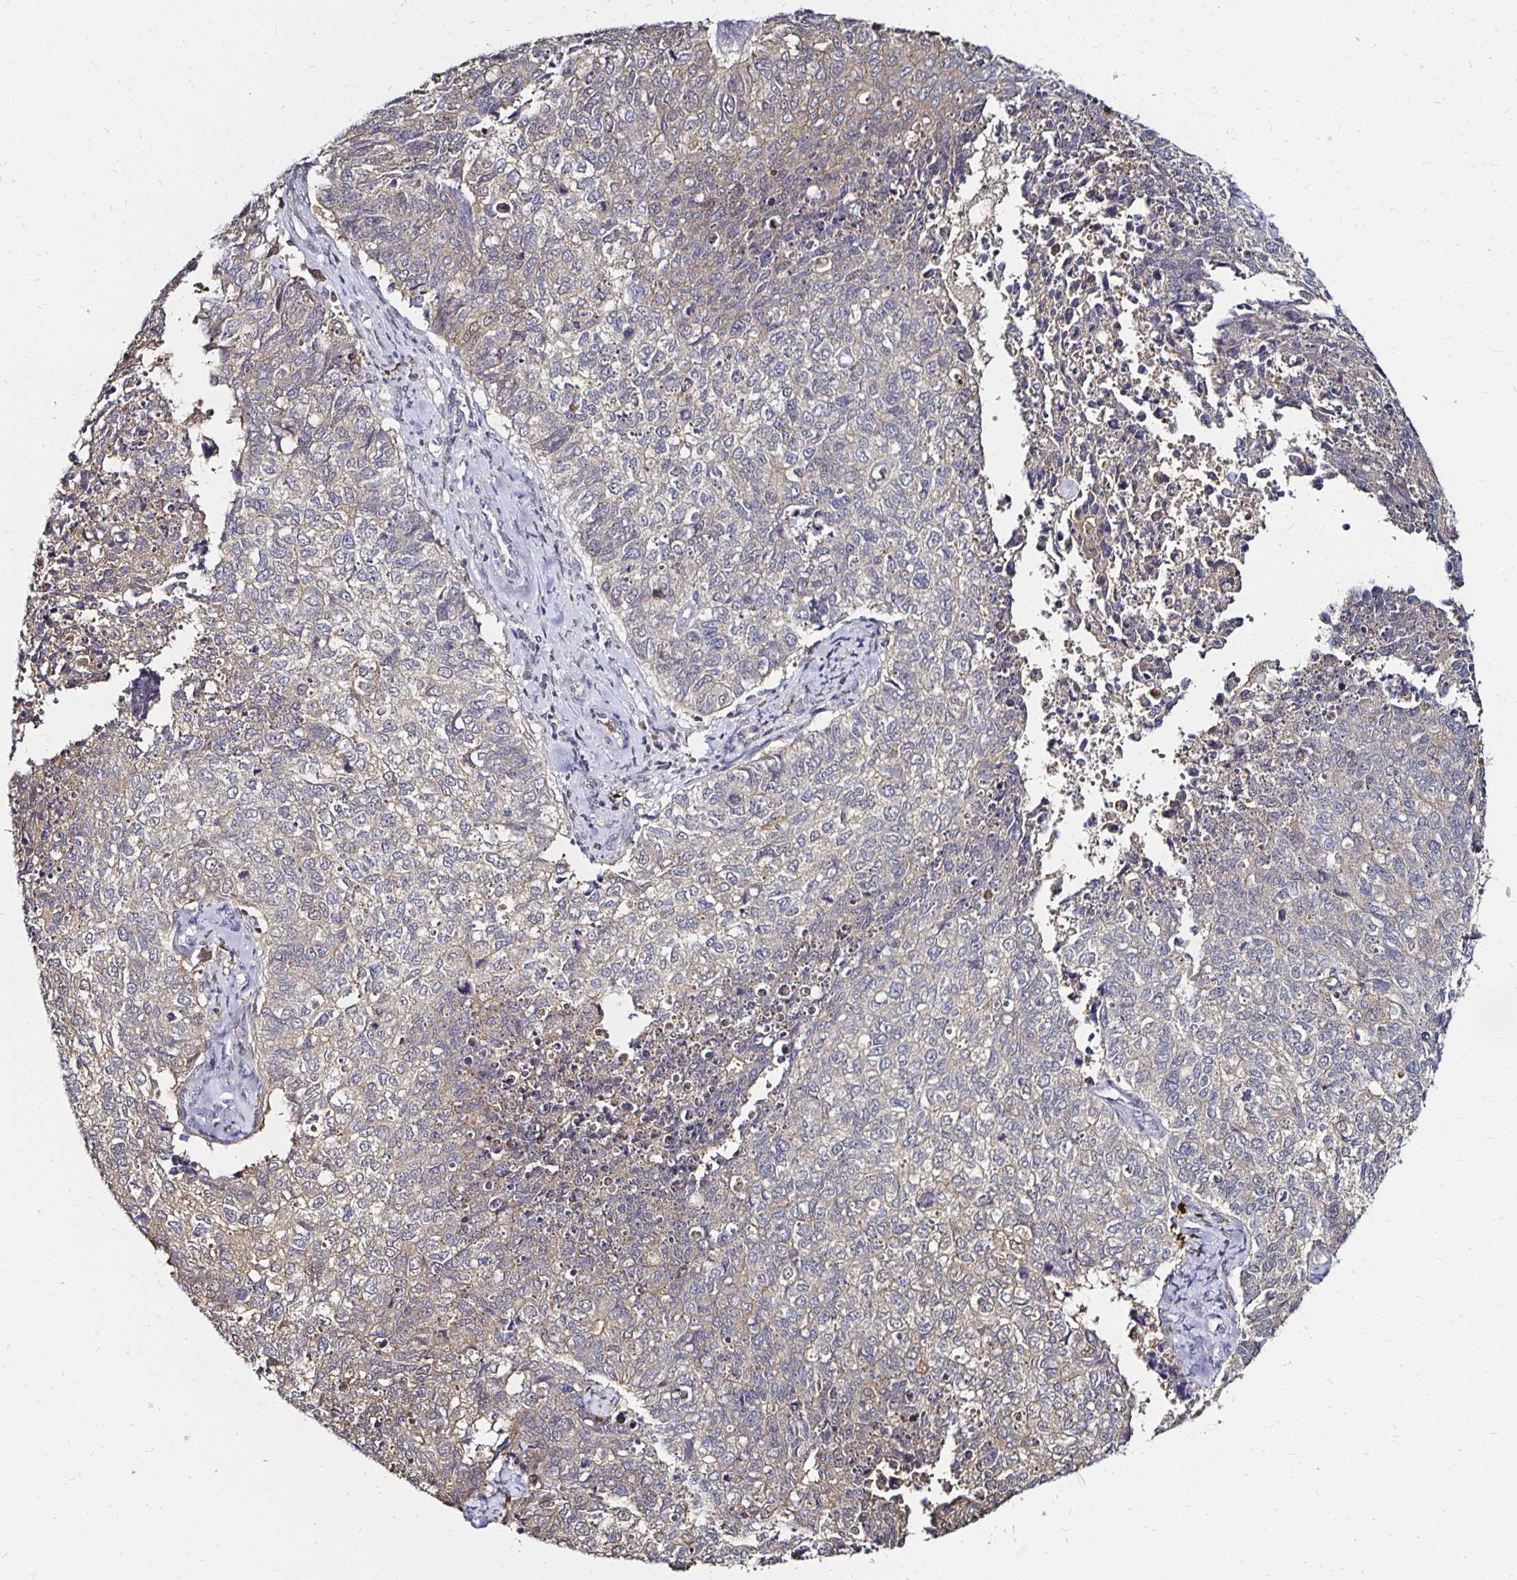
{"staining": {"intensity": "weak", "quantity": "<25%", "location": "cytoplasmic/membranous"}, "tissue": "cervical cancer", "cell_type": "Tumor cells", "image_type": "cancer", "snomed": [{"axis": "morphology", "description": "Adenocarcinoma, NOS"}, {"axis": "topography", "description": "Cervix"}], "caption": "IHC photomicrograph of neoplastic tissue: human adenocarcinoma (cervical) stained with DAB (3,3'-diaminobenzidine) displays no significant protein expression in tumor cells.", "gene": "TXN", "patient": {"sex": "female", "age": 63}}